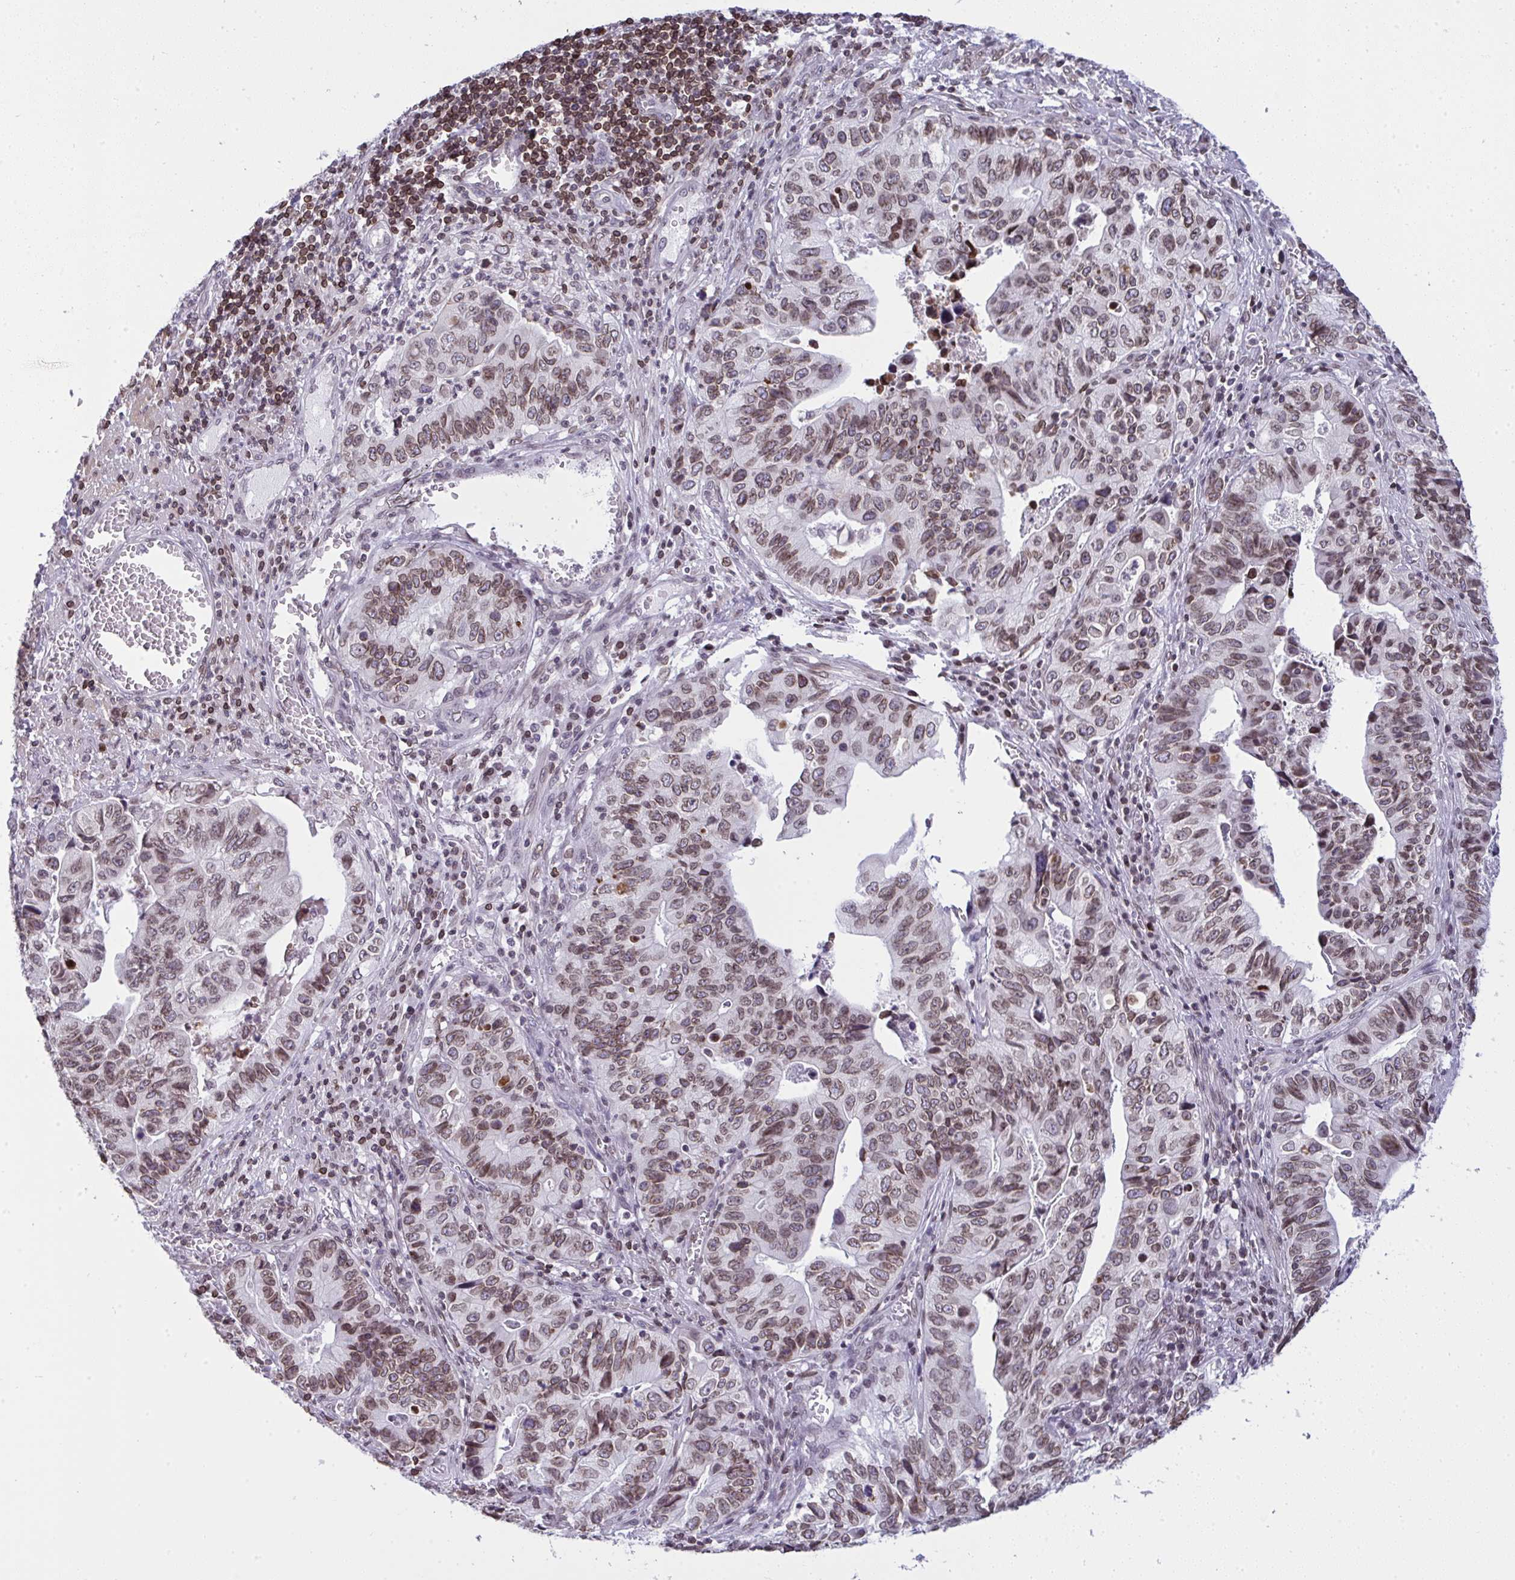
{"staining": {"intensity": "moderate", "quantity": ">75%", "location": "cytoplasmic/membranous,nuclear"}, "tissue": "stomach cancer", "cell_type": "Tumor cells", "image_type": "cancer", "snomed": [{"axis": "morphology", "description": "Adenocarcinoma, NOS"}, {"axis": "topography", "description": "Stomach, upper"}], "caption": "Adenocarcinoma (stomach) stained with IHC reveals moderate cytoplasmic/membranous and nuclear staining in approximately >75% of tumor cells. (Stains: DAB in brown, nuclei in blue, Microscopy: brightfield microscopy at high magnification).", "gene": "LMNB2", "patient": {"sex": "female", "age": 67}}